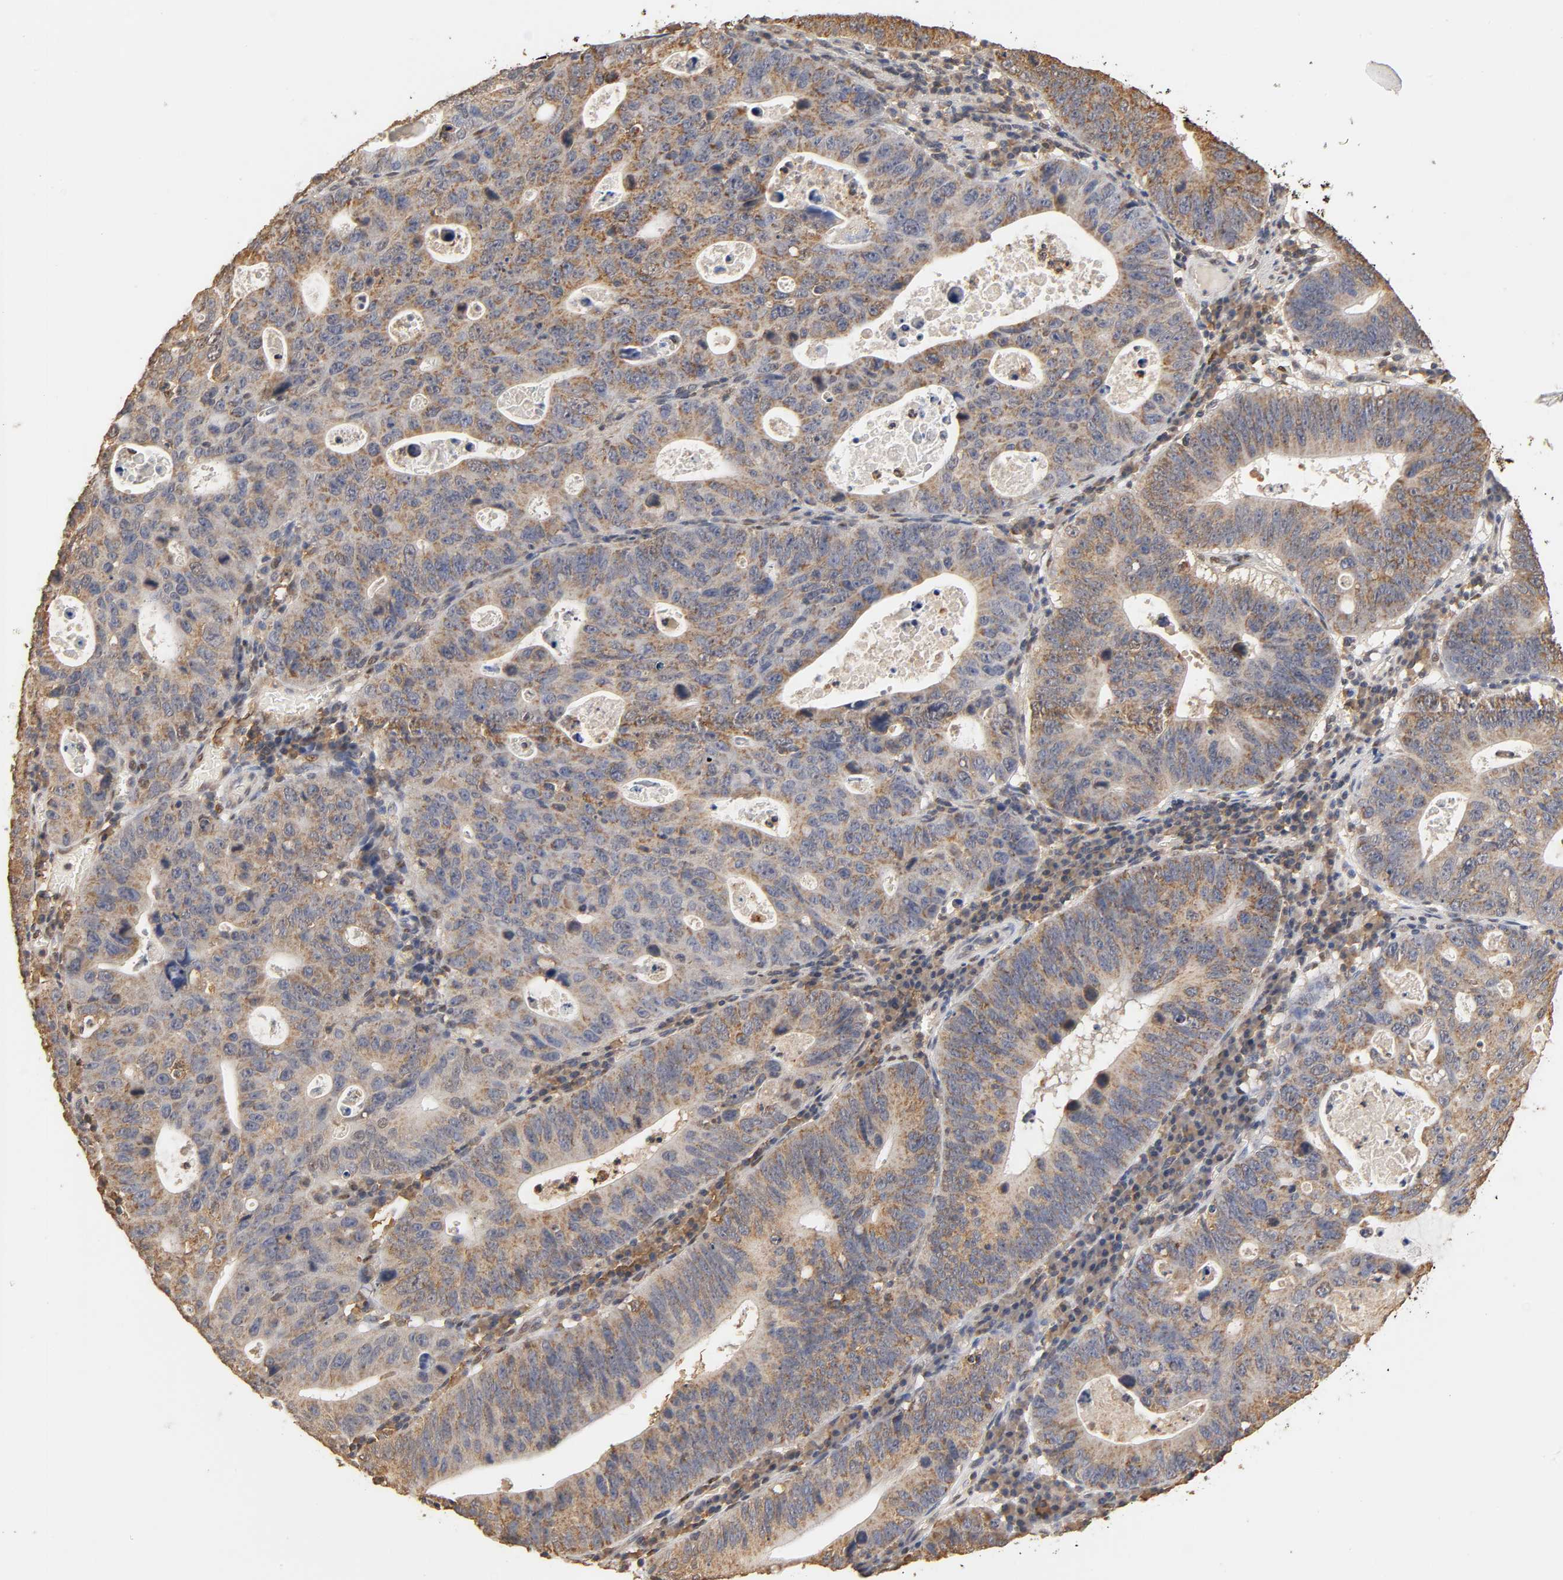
{"staining": {"intensity": "moderate", "quantity": "25%-75%", "location": "cytoplasmic/membranous"}, "tissue": "stomach cancer", "cell_type": "Tumor cells", "image_type": "cancer", "snomed": [{"axis": "morphology", "description": "Adenocarcinoma, NOS"}, {"axis": "topography", "description": "Stomach"}], "caption": "Tumor cells reveal moderate cytoplasmic/membranous staining in about 25%-75% of cells in stomach cancer.", "gene": "PKN1", "patient": {"sex": "male", "age": 59}}